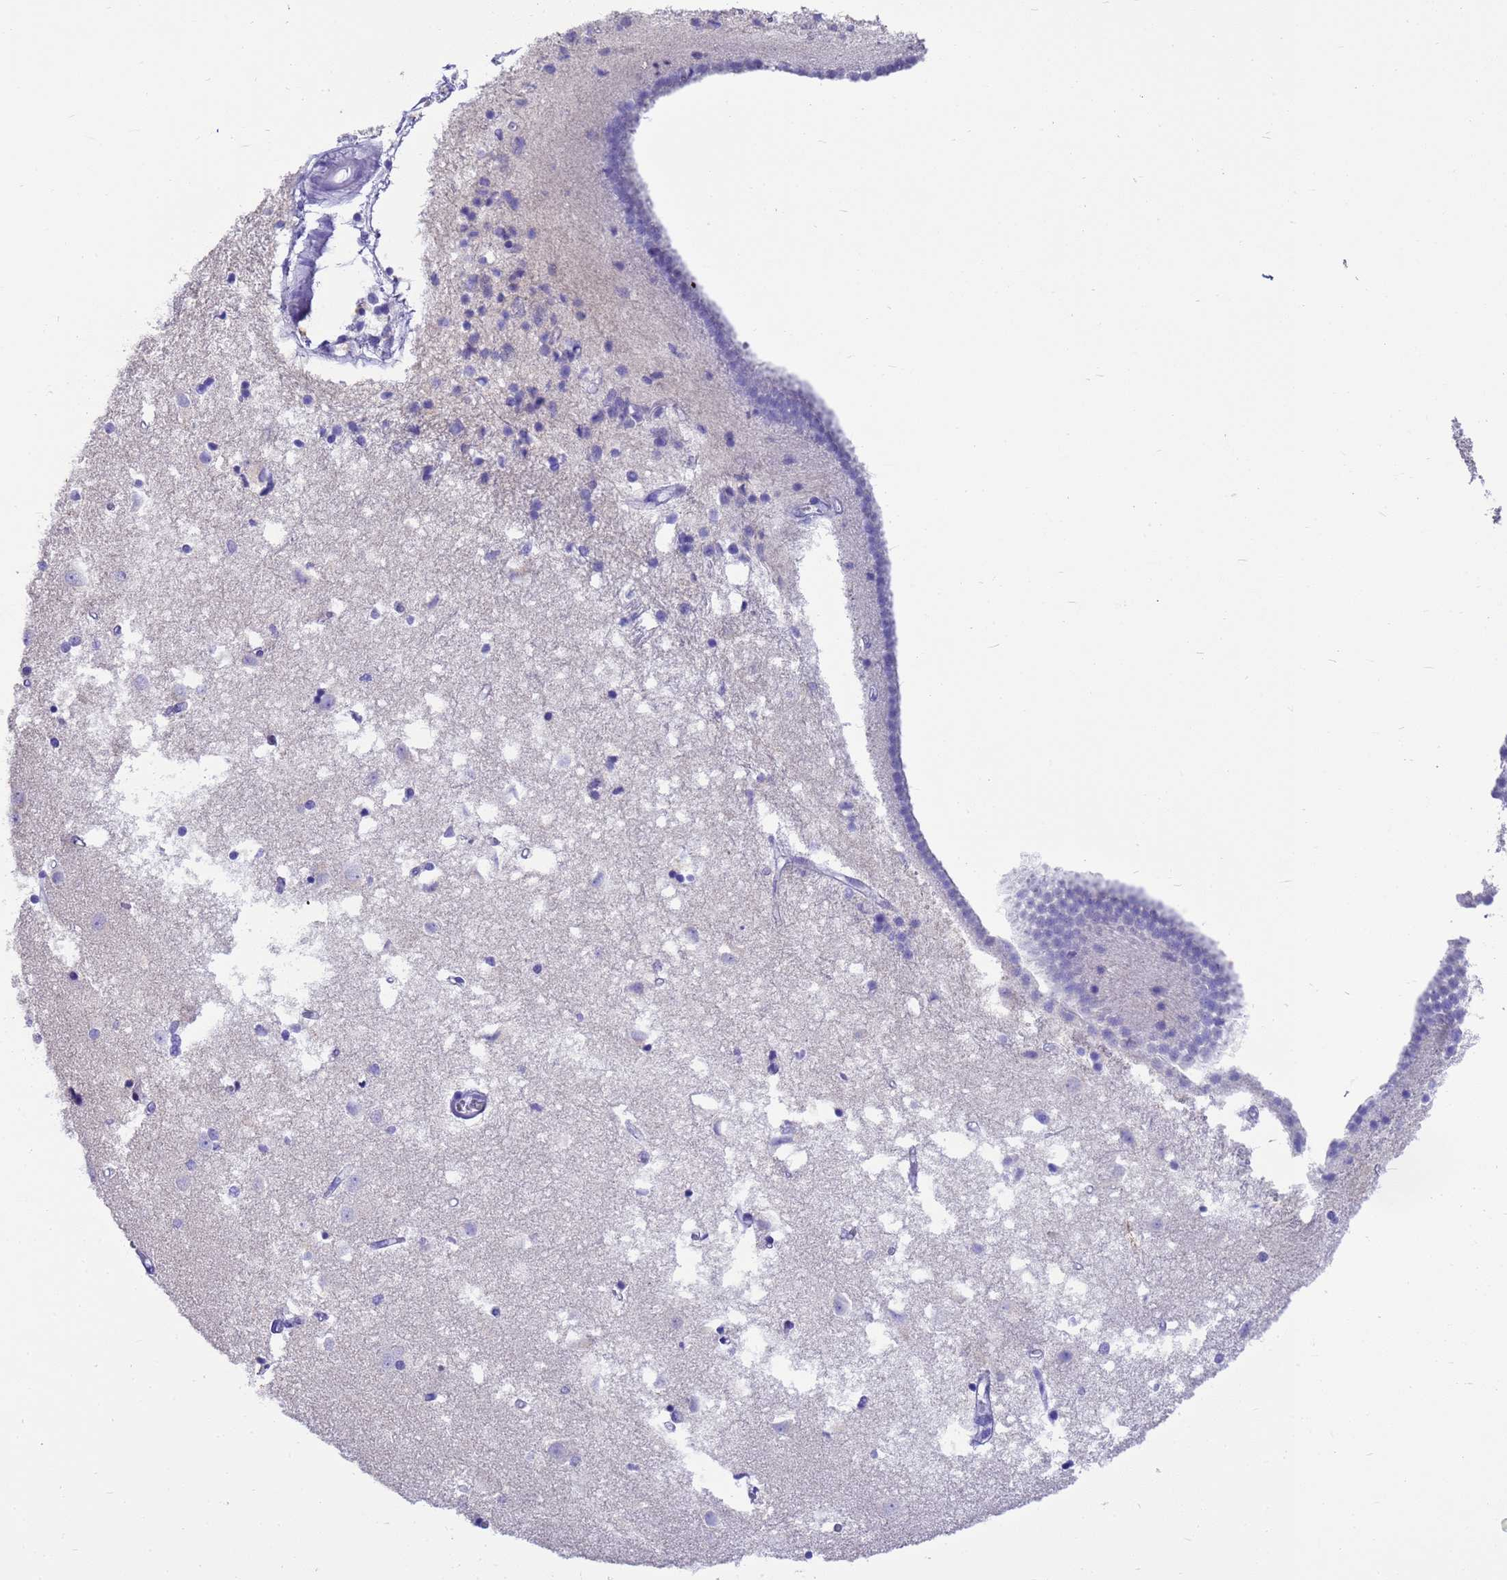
{"staining": {"intensity": "negative", "quantity": "none", "location": "none"}, "tissue": "caudate", "cell_type": "Glial cells", "image_type": "normal", "snomed": [{"axis": "morphology", "description": "Normal tissue, NOS"}, {"axis": "topography", "description": "Lateral ventricle wall"}], "caption": "DAB (3,3'-diaminobenzidine) immunohistochemical staining of normal human caudate reveals no significant expression in glial cells. (DAB (3,3'-diaminobenzidine) immunohistochemistry (IHC), high magnification).", "gene": "MS4A13", "patient": {"sex": "male", "age": 45}}